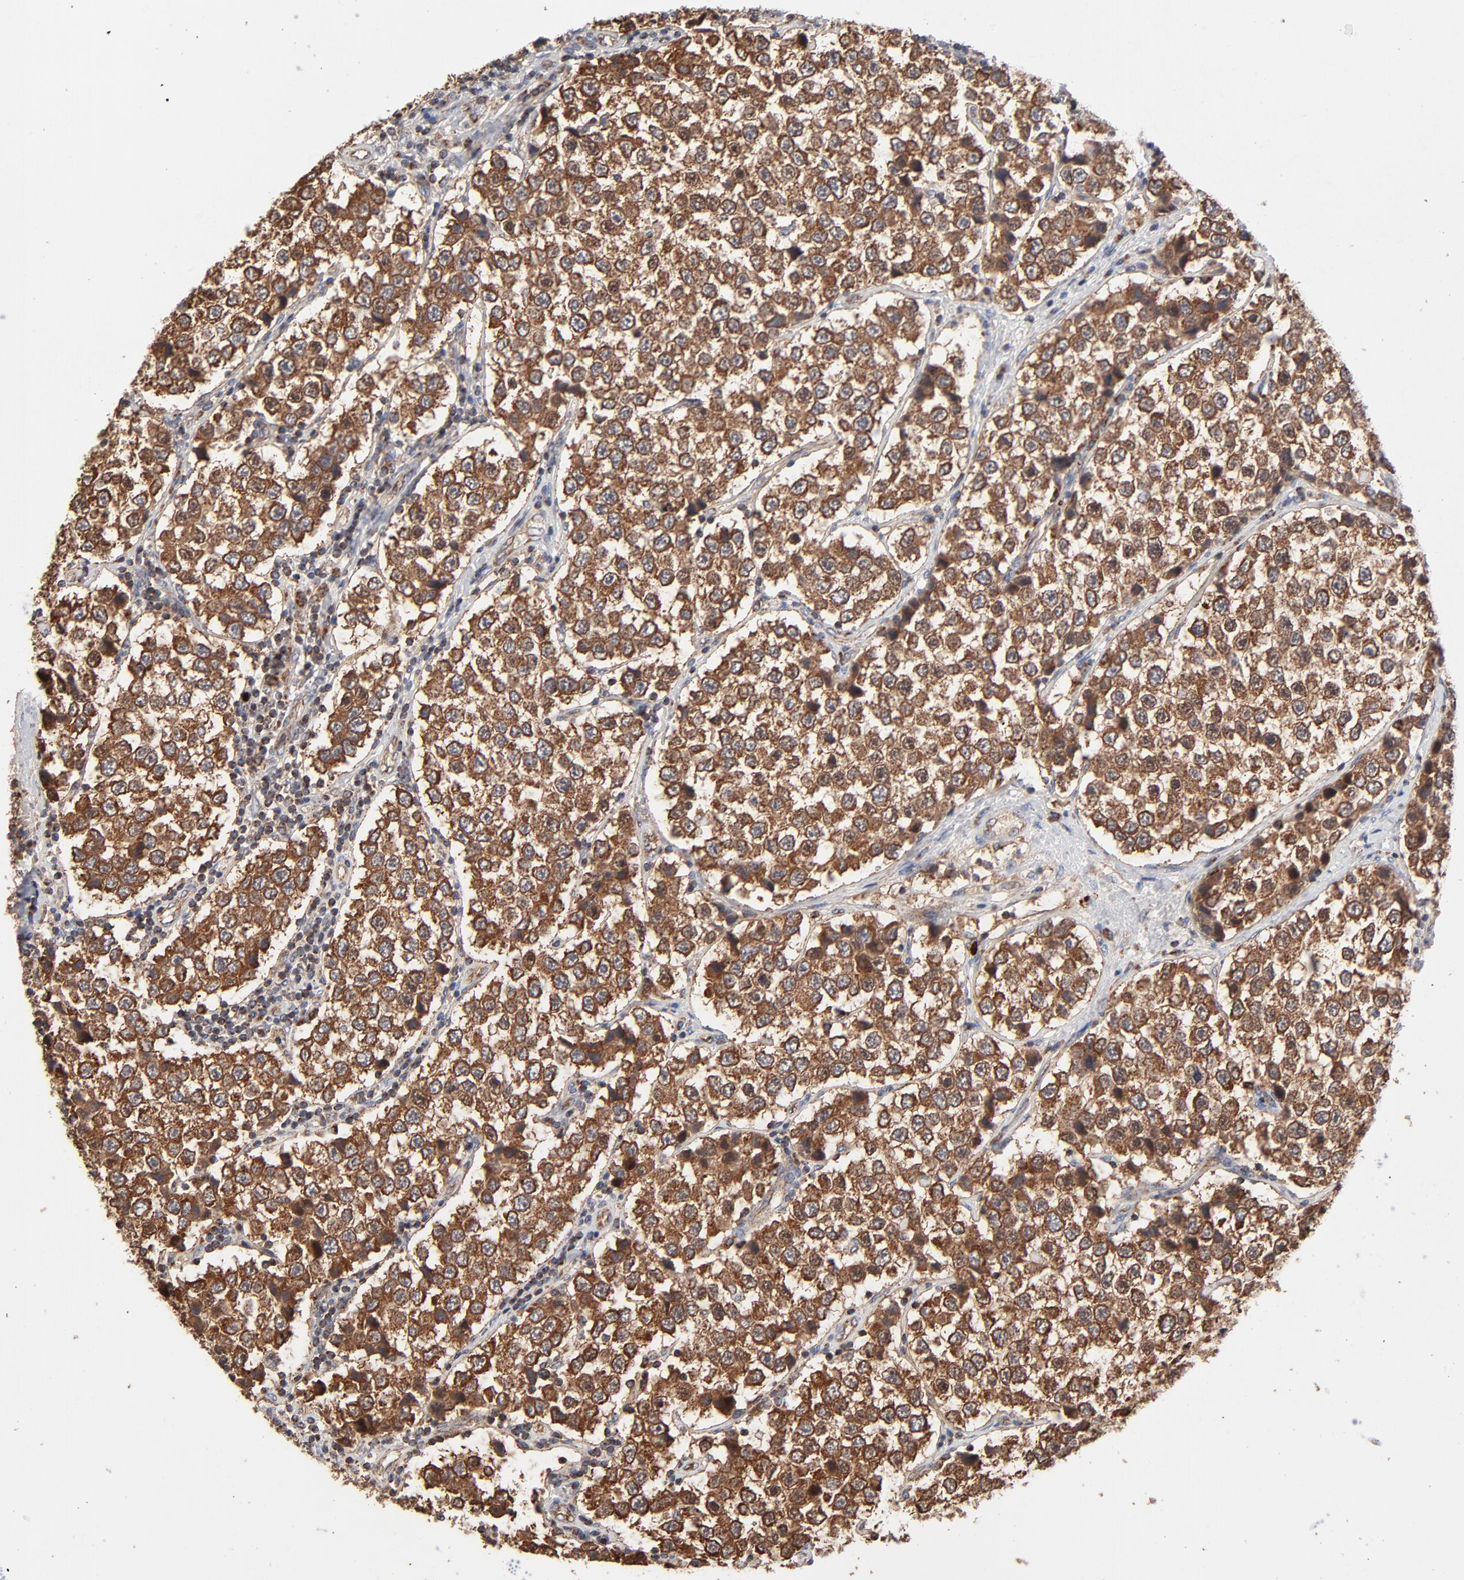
{"staining": {"intensity": "strong", "quantity": ">75%", "location": "cytoplasmic/membranous"}, "tissue": "testis cancer", "cell_type": "Tumor cells", "image_type": "cancer", "snomed": [{"axis": "morphology", "description": "Seminoma, NOS"}, {"axis": "topography", "description": "Testis"}], "caption": "Immunohistochemical staining of testis seminoma reveals strong cytoplasmic/membranous protein positivity in about >75% of tumor cells. (Stains: DAB in brown, nuclei in blue, Microscopy: brightfield microscopy at high magnification).", "gene": "ABLIM3", "patient": {"sex": "male", "age": 39}}